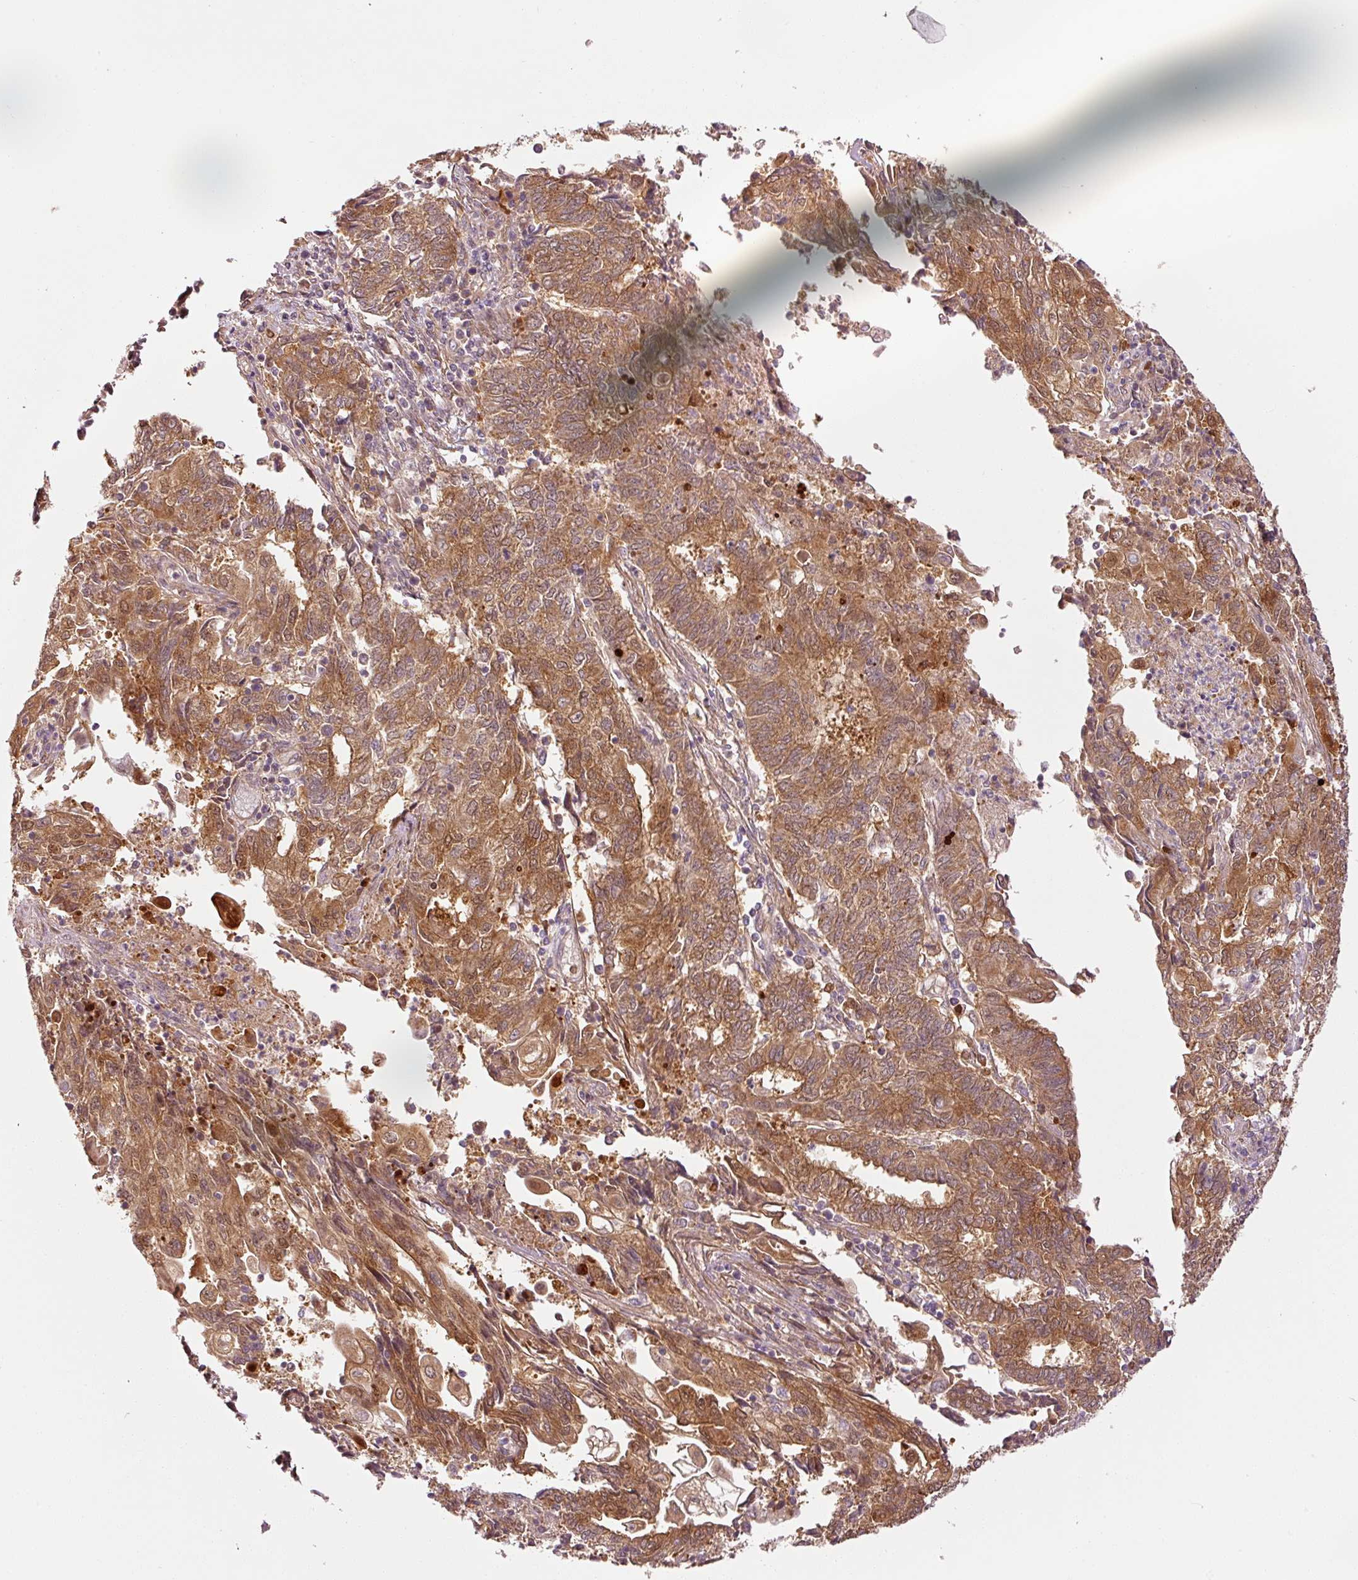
{"staining": {"intensity": "moderate", "quantity": ">75%", "location": "cytoplasmic/membranous"}, "tissue": "endometrial cancer", "cell_type": "Tumor cells", "image_type": "cancer", "snomed": [{"axis": "morphology", "description": "Adenocarcinoma, NOS"}, {"axis": "topography", "description": "Endometrium"}], "caption": "Immunohistochemical staining of human adenocarcinoma (endometrial) shows medium levels of moderate cytoplasmic/membranous staining in approximately >75% of tumor cells.", "gene": "PPP1R14B", "patient": {"sex": "female", "age": 54}}